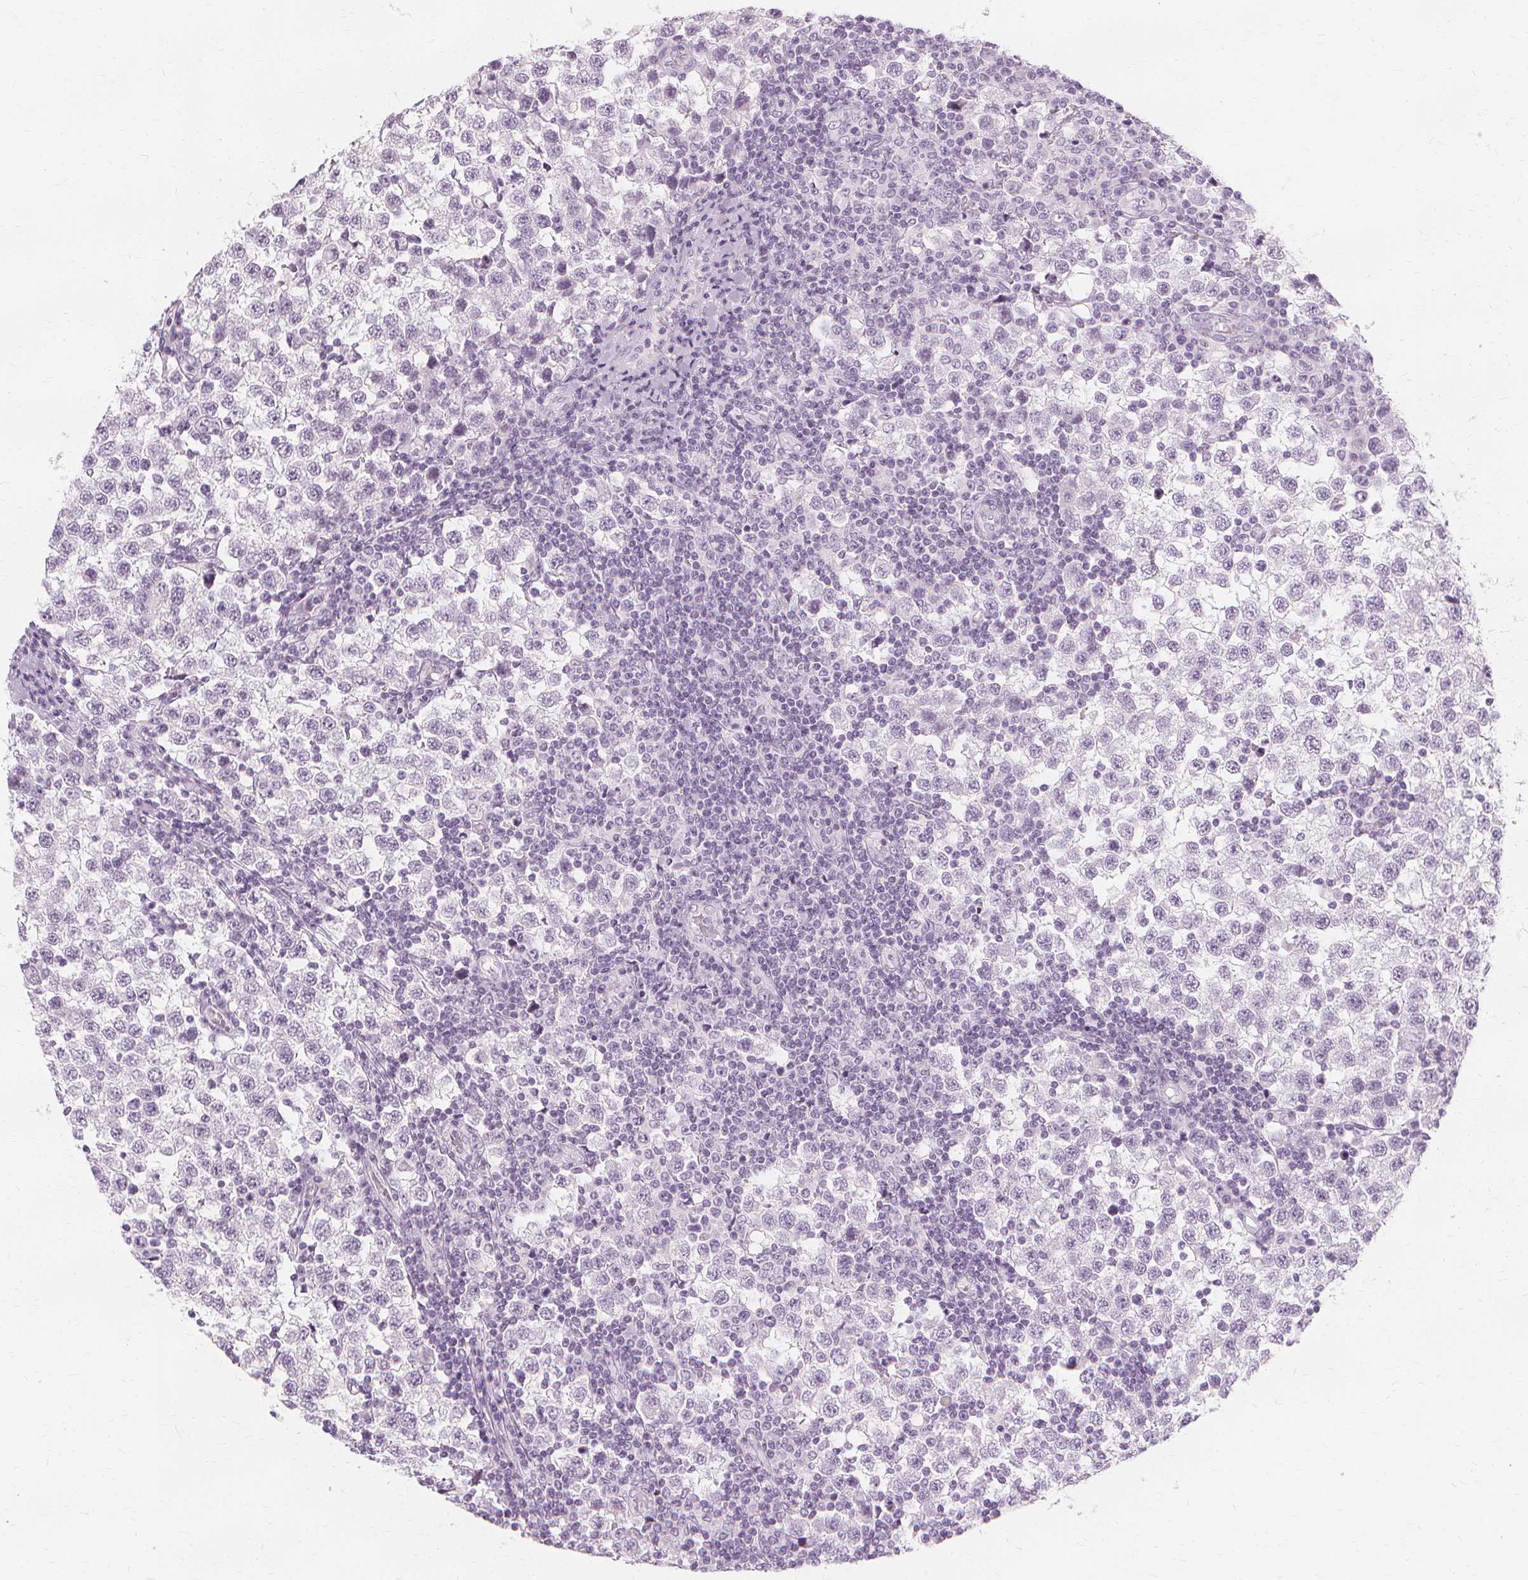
{"staining": {"intensity": "negative", "quantity": "none", "location": "none"}, "tissue": "testis cancer", "cell_type": "Tumor cells", "image_type": "cancer", "snomed": [{"axis": "morphology", "description": "Seminoma, NOS"}, {"axis": "topography", "description": "Testis"}], "caption": "Immunohistochemical staining of human seminoma (testis) exhibits no significant expression in tumor cells.", "gene": "TFF1", "patient": {"sex": "male", "age": 34}}